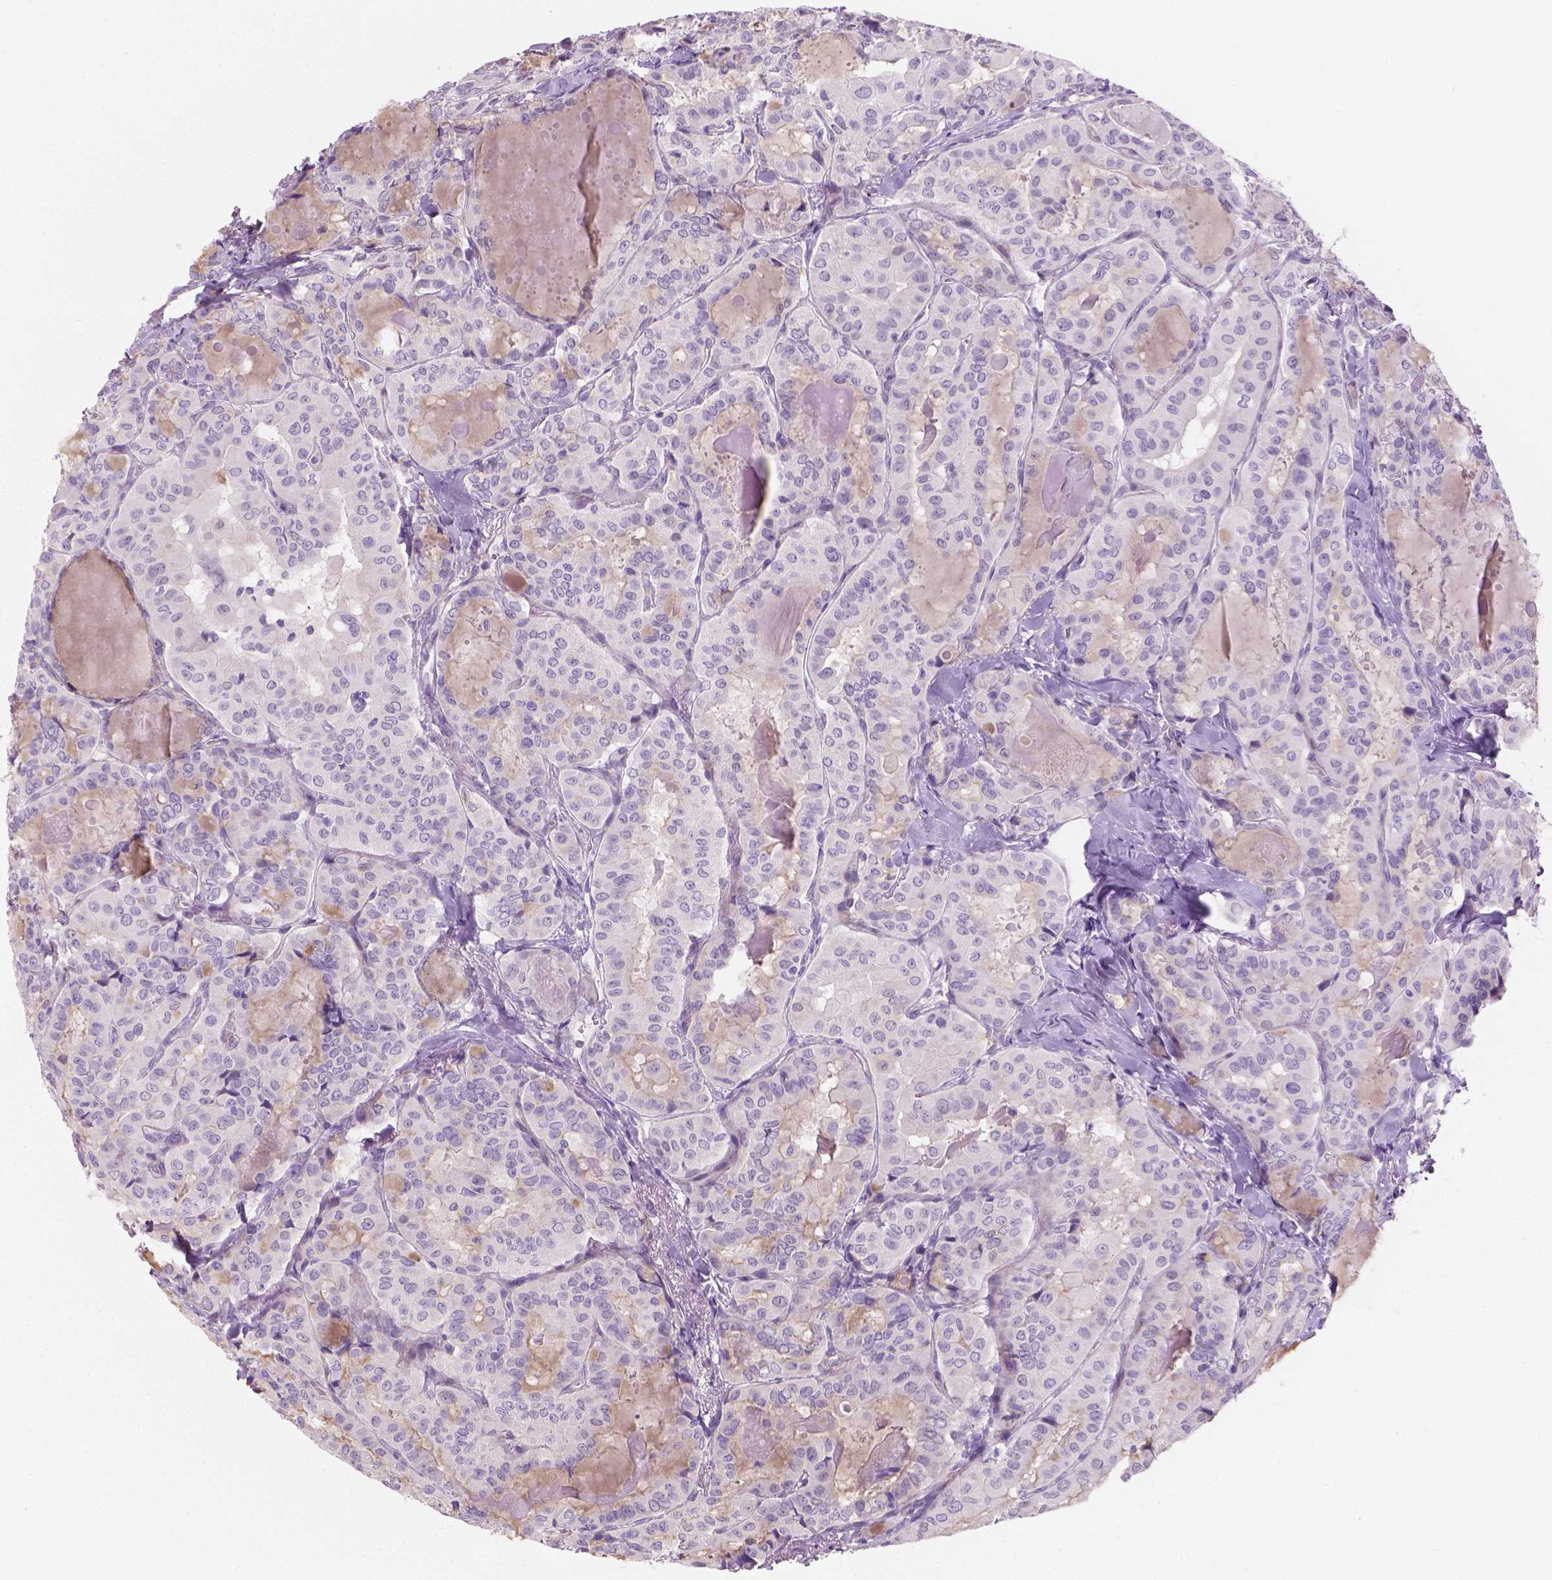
{"staining": {"intensity": "negative", "quantity": "none", "location": "none"}, "tissue": "thyroid cancer", "cell_type": "Tumor cells", "image_type": "cancer", "snomed": [{"axis": "morphology", "description": "Papillary adenocarcinoma, NOS"}, {"axis": "topography", "description": "Thyroid gland"}], "caption": "Photomicrograph shows no significant protein expression in tumor cells of thyroid papillary adenocarcinoma.", "gene": "GSDMA", "patient": {"sex": "female", "age": 41}}